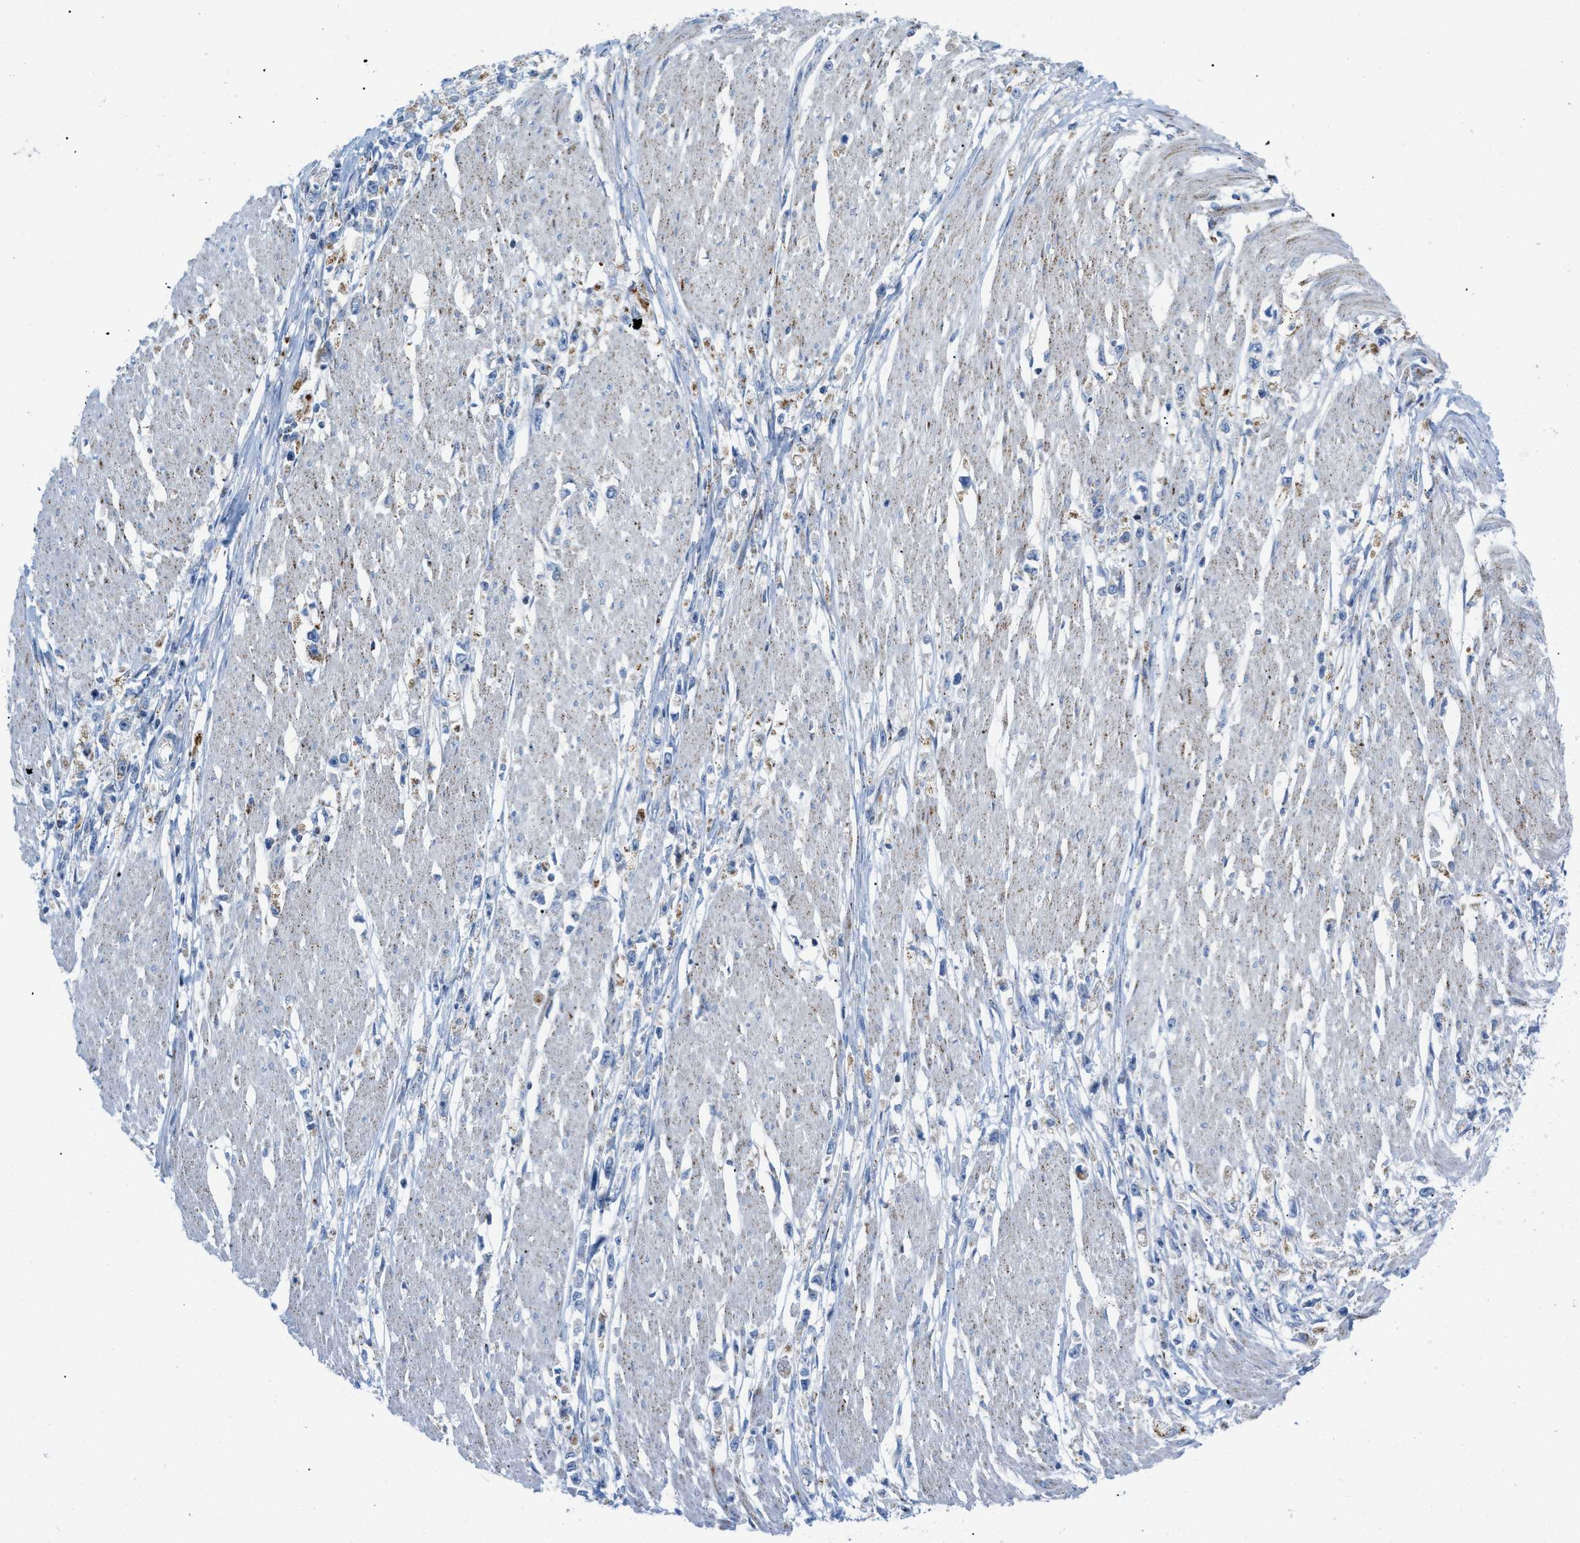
{"staining": {"intensity": "negative", "quantity": "none", "location": "none"}, "tissue": "stomach cancer", "cell_type": "Tumor cells", "image_type": "cancer", "snomed": [{"axis": "morphology", "description": "Adenocarcinoma, NOS"}, {"axis": "topography", "description": "Stomach"}], "caption": "Tumor cells show no significant protein staining in adenocarcinoma (stomach).", "gene": "RBBP9", "patient": {"sex": "female", "age": 59}}